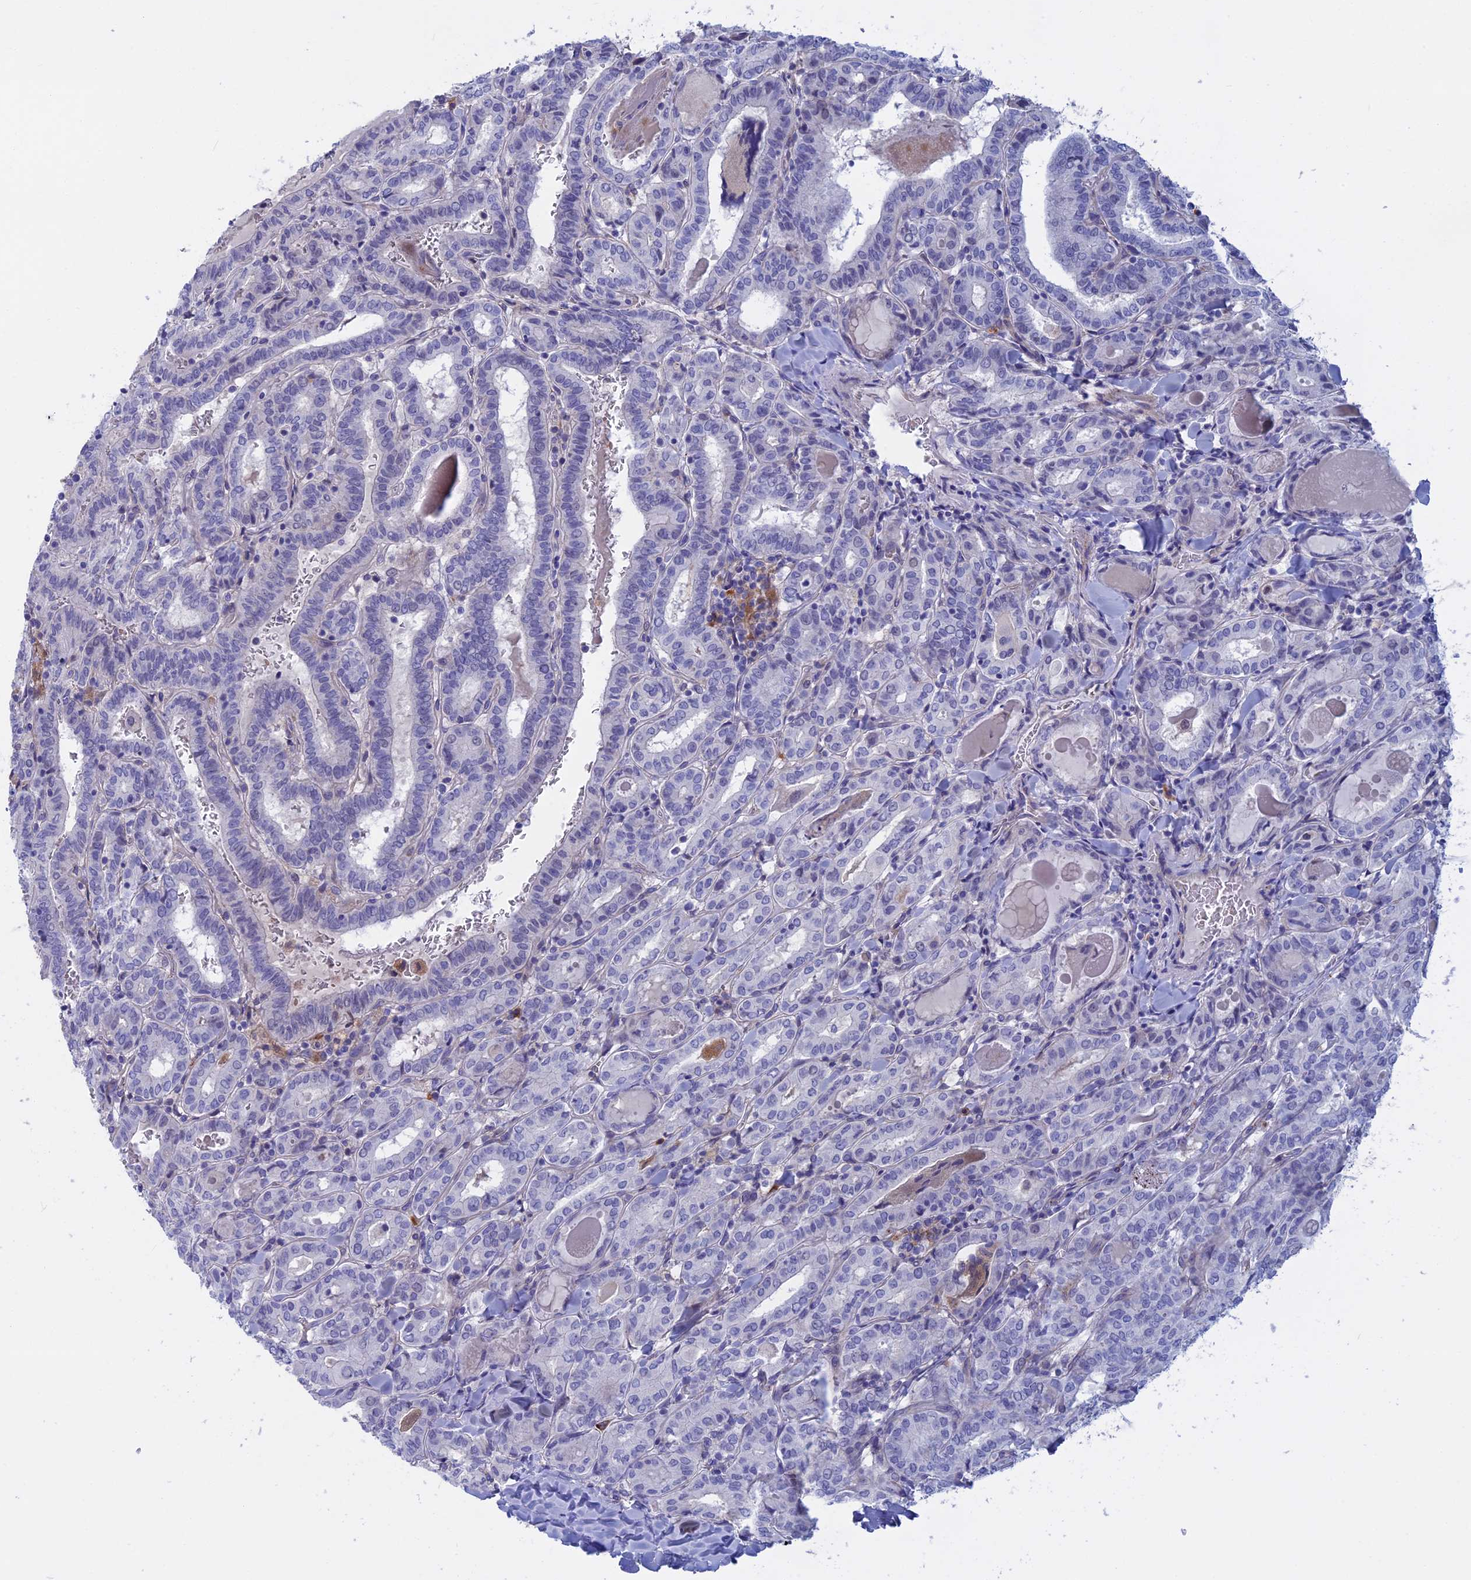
{"staining": {"intensity": "negative", "quantity": "none", "location": "none"}, "tissue": "thyroid cancer", "cell_type": "Tumor cells", "image_type": "cancer", "snomed": [{"axis": "morphology", "description": "Papillary adenocarcinoma, NOS"}, {"axis": "topography", "description": "Thyroid gland"}], "caption": "DAB immunohistochemical staining of human thyroid cancer displays no significant expression in tumor cells.", "gene": "SLC2A6", "patient": {"sex": "female", "age": 72}}